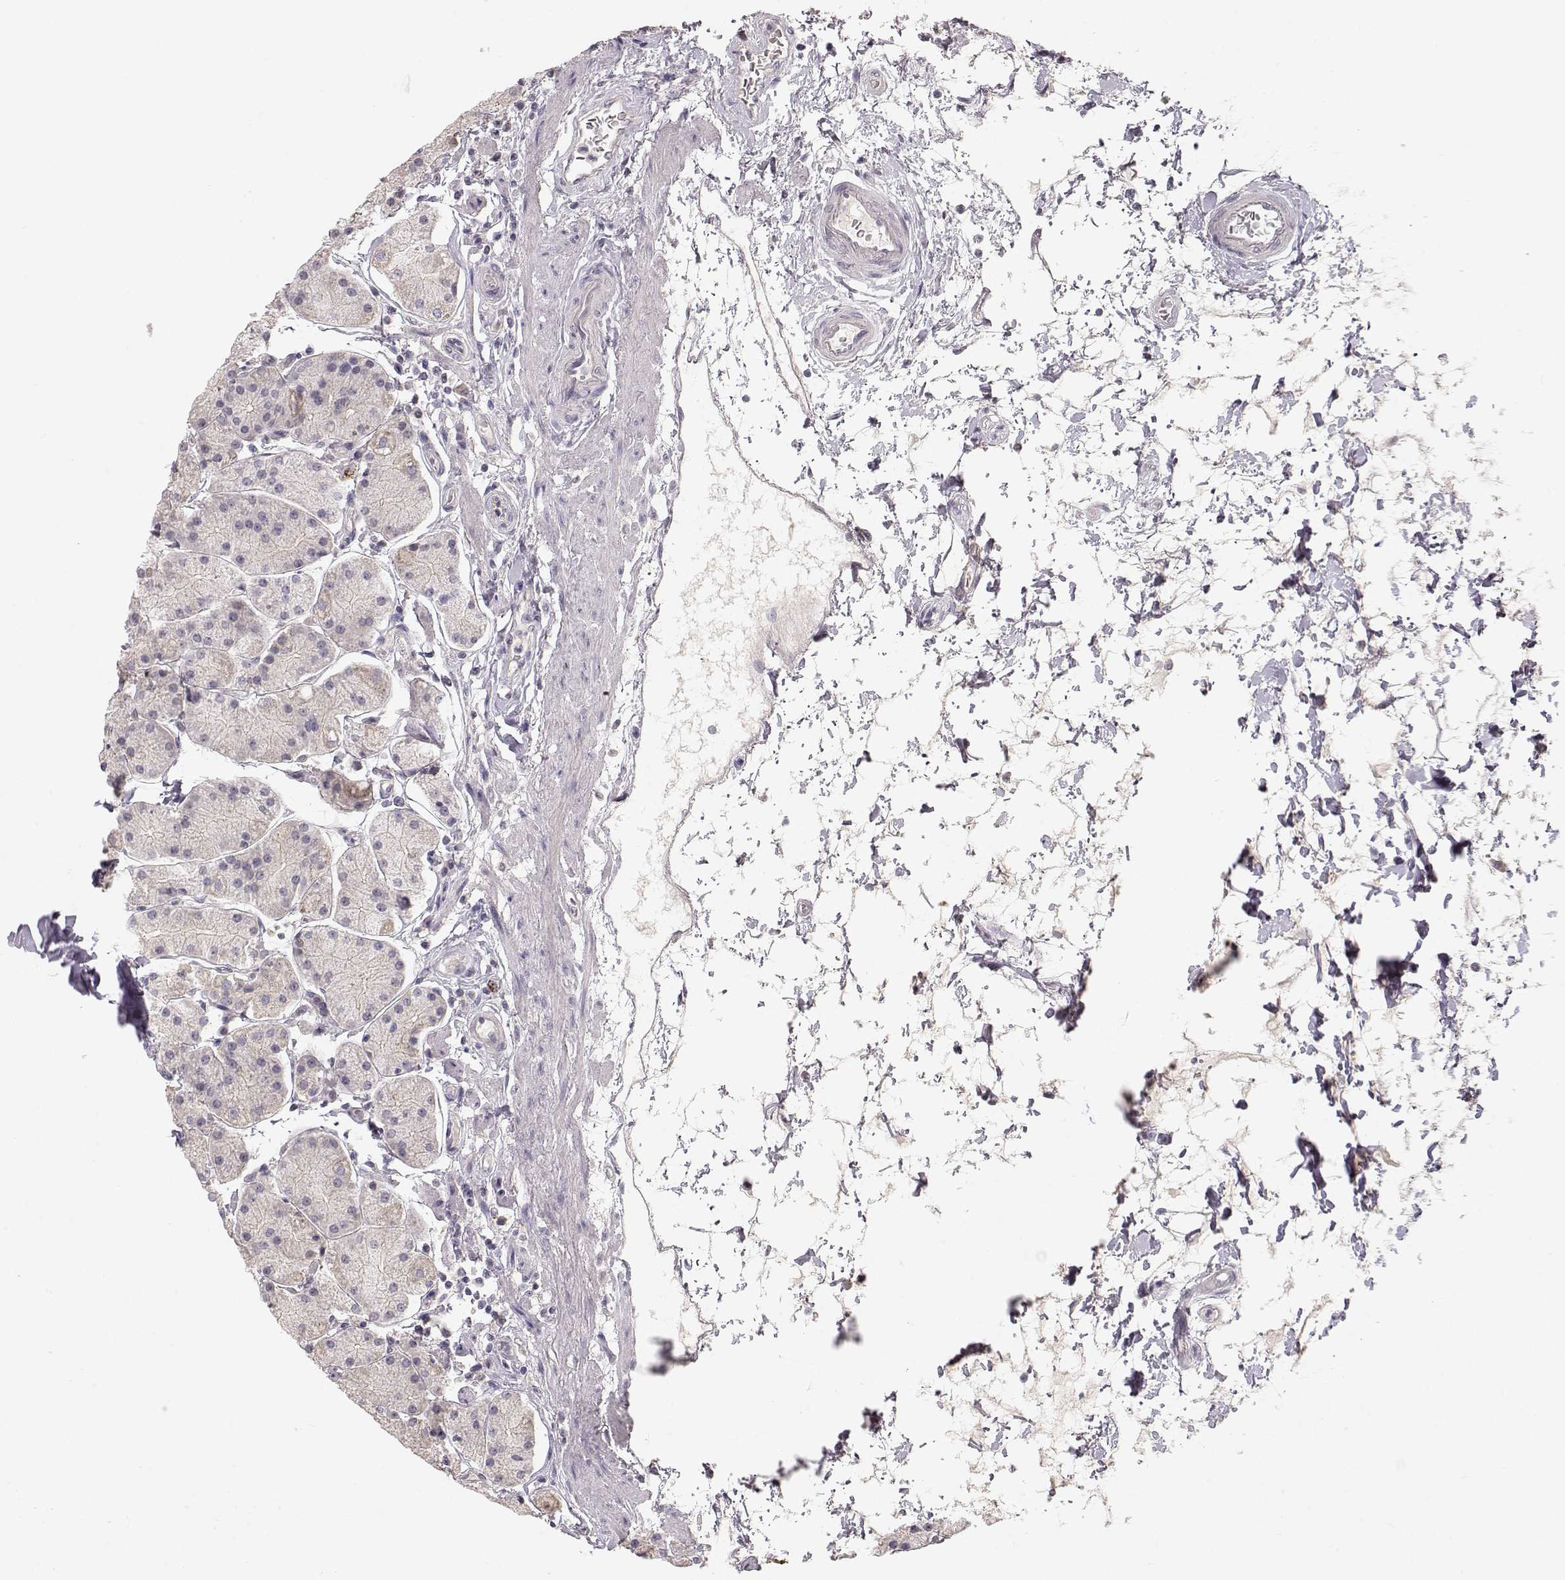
{"staining": {"intensity": "negative", "quantity": "none", "location": "none"}, "tissue": "stomach", "cell_type": "Glandular cells", "image_type": "normal", "snomed": [{"axis": "morphology", "description": "Normal tissue, NOS"}, {"axis": "topography", "description": "Stomach"}], "caption": "Glandular cells are negative for brown protein staining in benign stomach. Nuclei are stained in blue.", "gene": "ARHGAP8", "patient": {"sex": "male", "age": 54}}